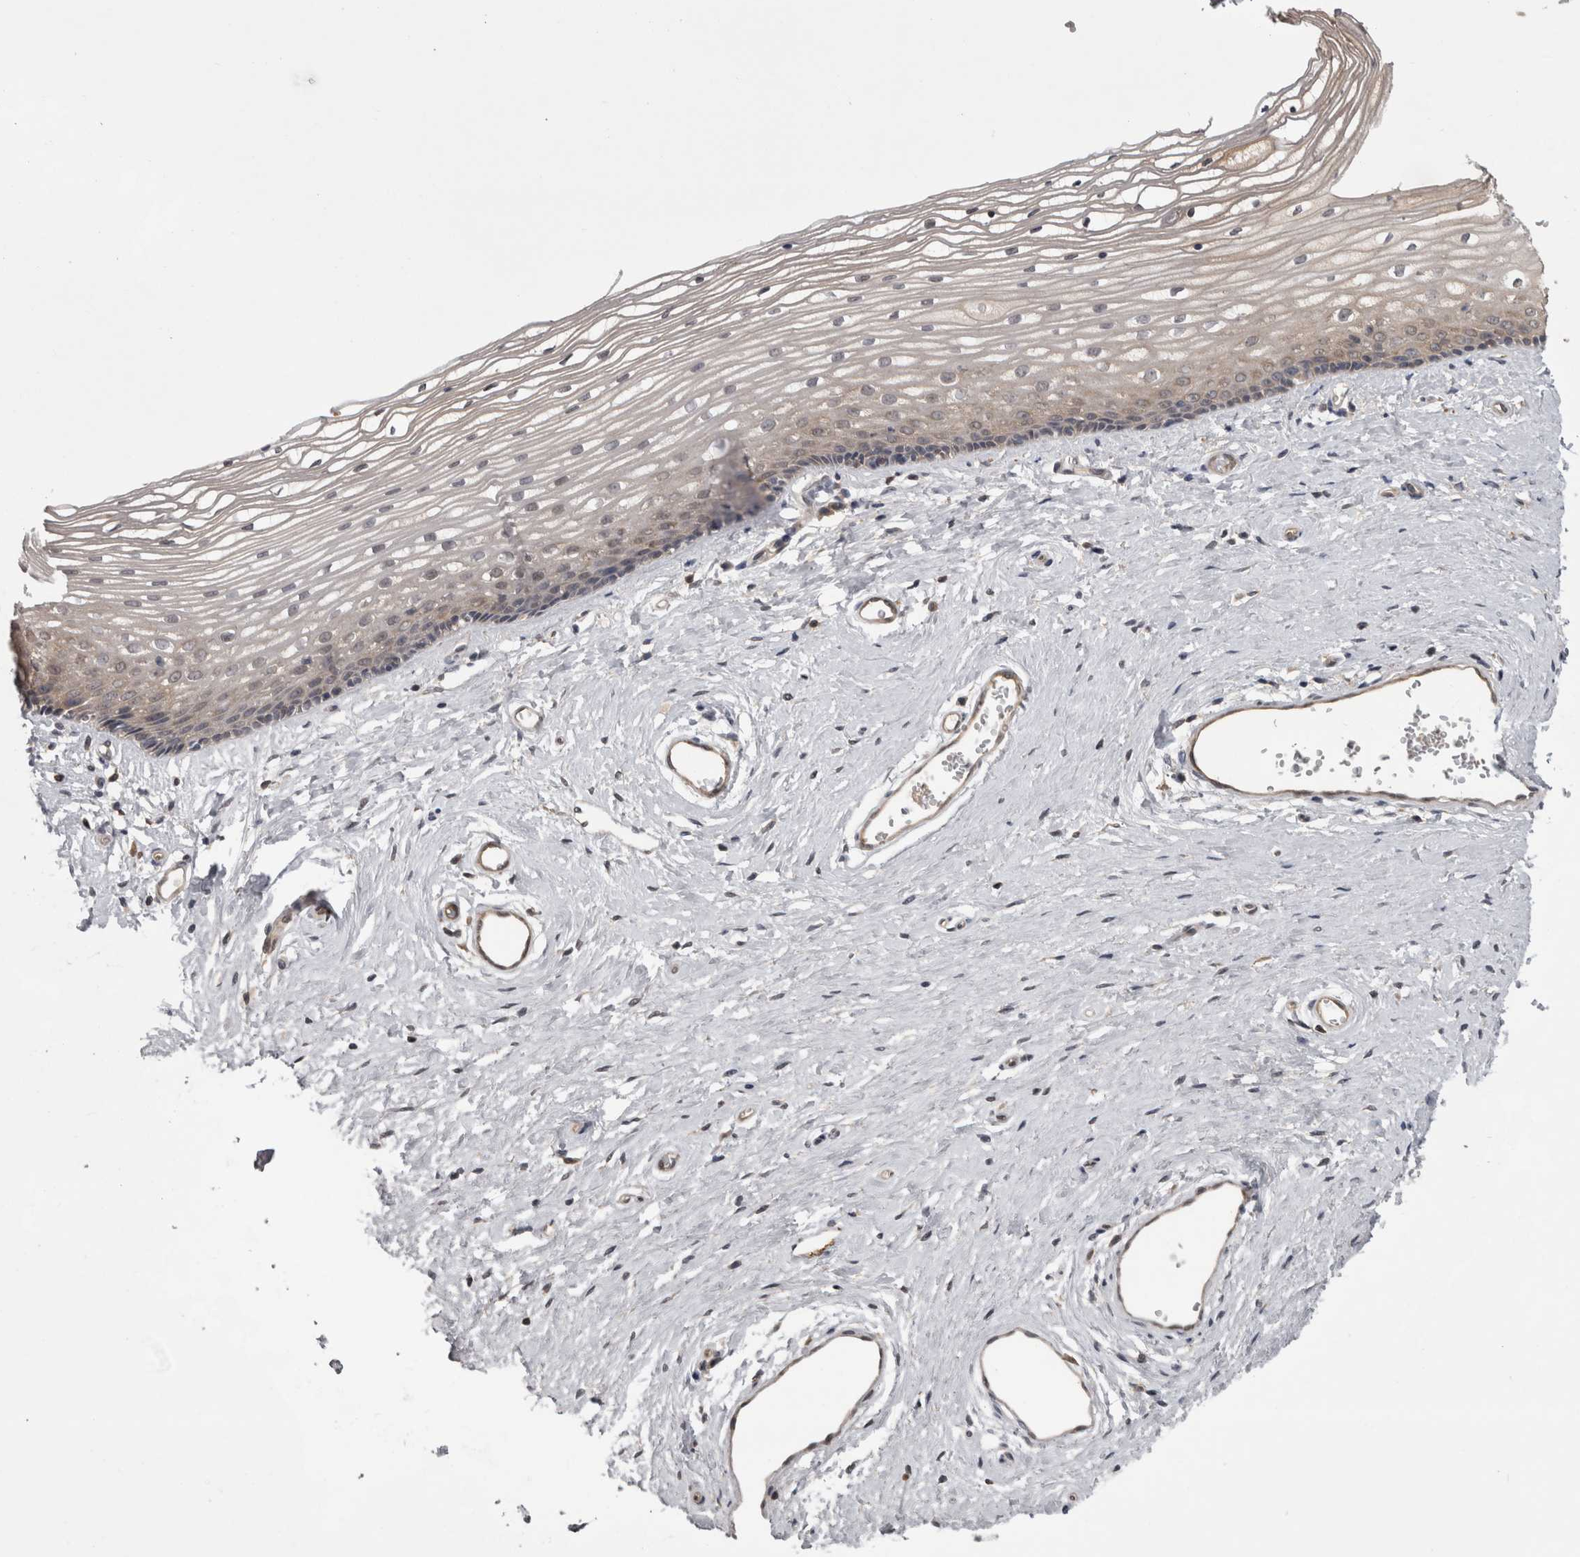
{"staining": {"intensity": "weak", "quantity": "<25%", "location": "cytoplasmic/membranous"}, "tissue": "vagina", "cell_type": "Squamous epithelial cells", "image_type": "normal", "snomed": [{"axis": "morphology", "description": "Normal tissue, NOS"}, {"axis": "topography", "description": "Vagina"}], "caption": "This is an immunohistochemistry (IHC) photomicrograph of unremarkable vagina. There is no staining in squamous epithelial cells.", "gene": "APRT", "patient": {"sex": "female", "age": 46}}